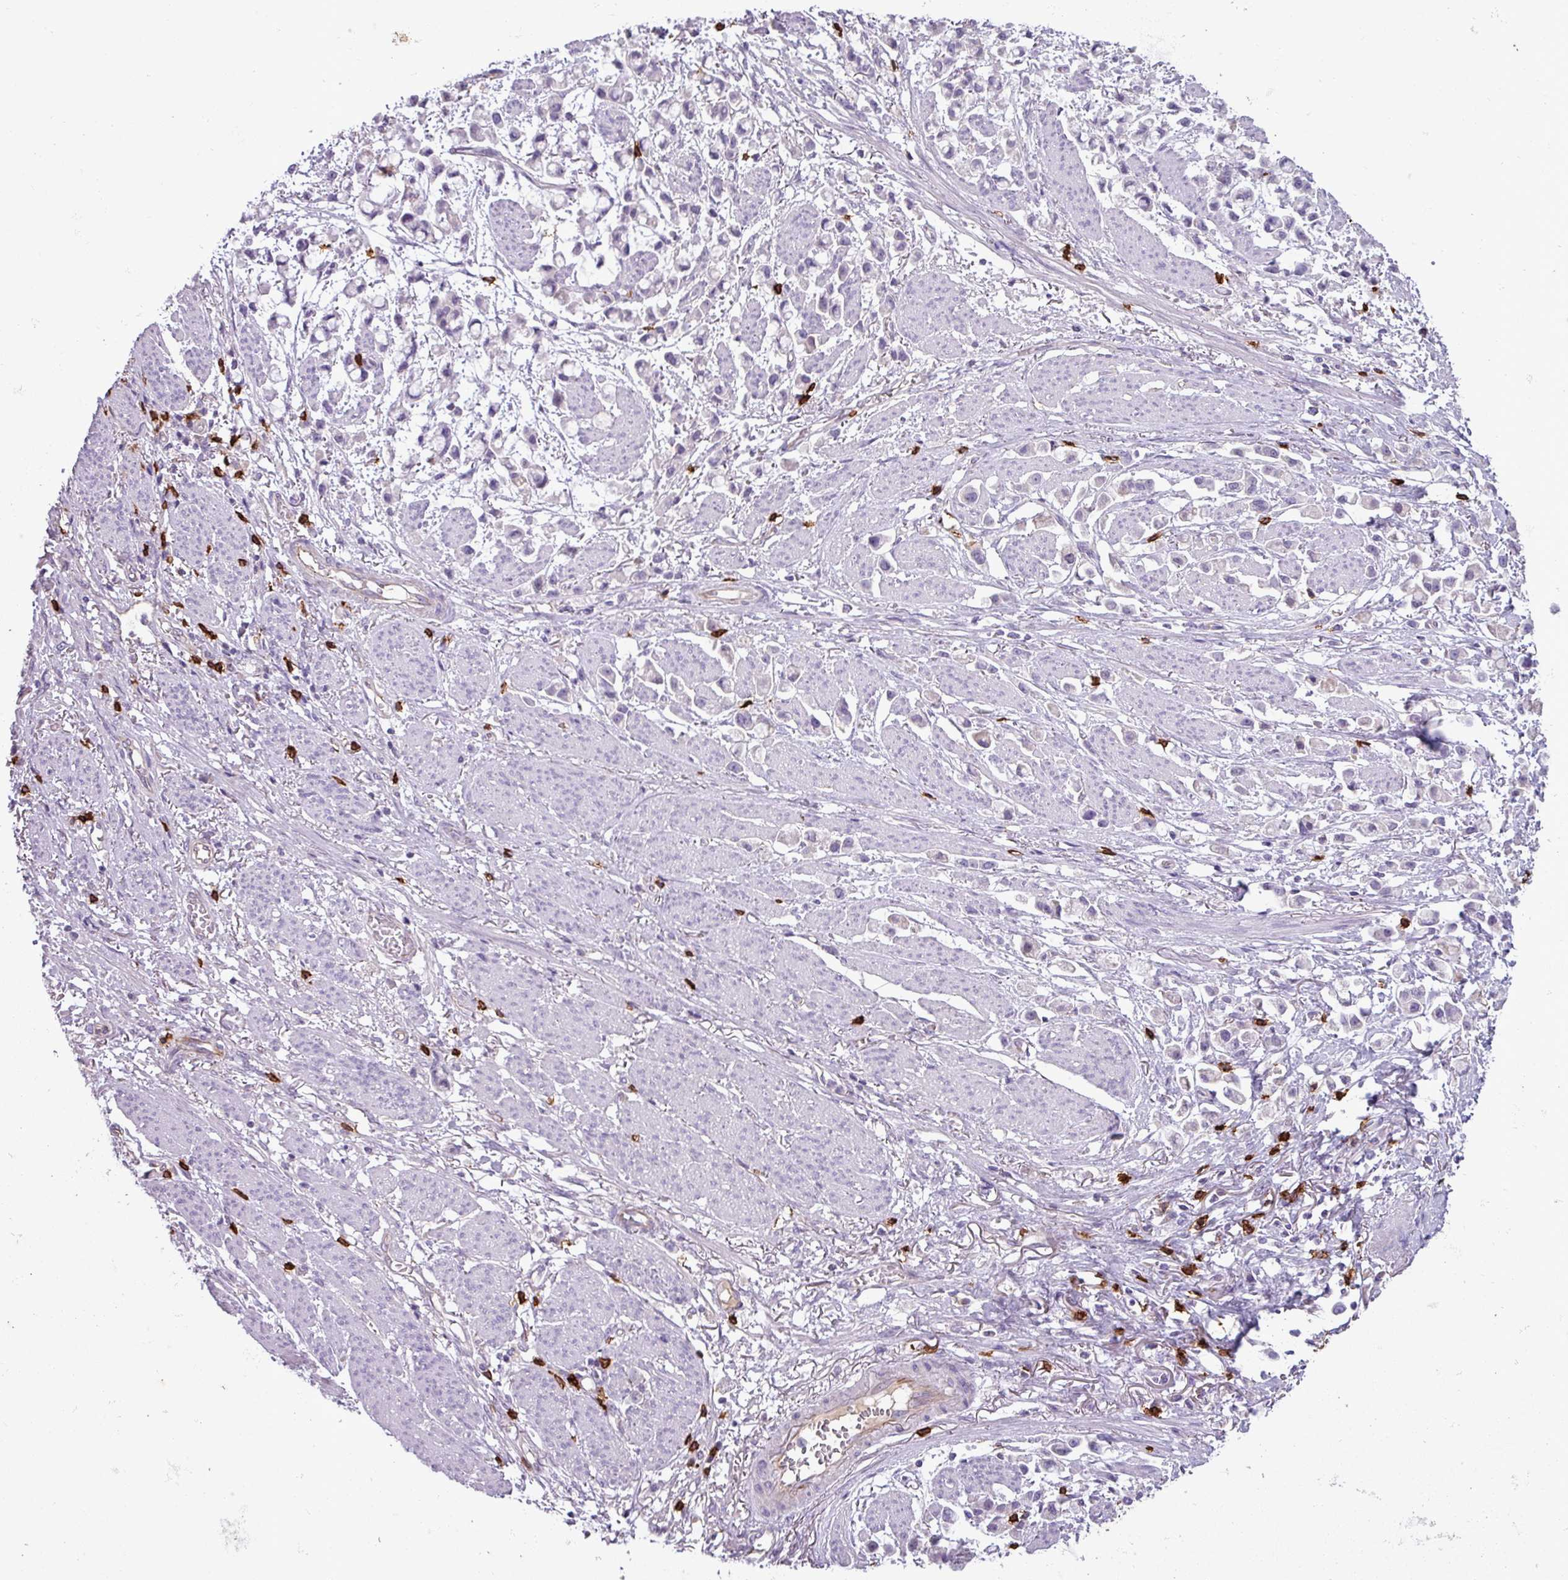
{"staining": {"intensity": "negative", "quantity": "none", "location": "none"}, "tissue": "stomach cancer", "cell_type": "Tumor cells", "image_type": "cancer", "snomed": [{"axis": "morphology", "description": "Adenocarcinoma, NOS"}, {"axis": "topography", "description": "Stomach"}], "caption": "This micrograph is of stomach cancer stained with immunohistochemistry to label a protein in brown with the nuclei are counter-stained blue. There is no positivity in tumor cells.", "gene": "CD8A", "patient": {"sex": "female", "age": 81}}